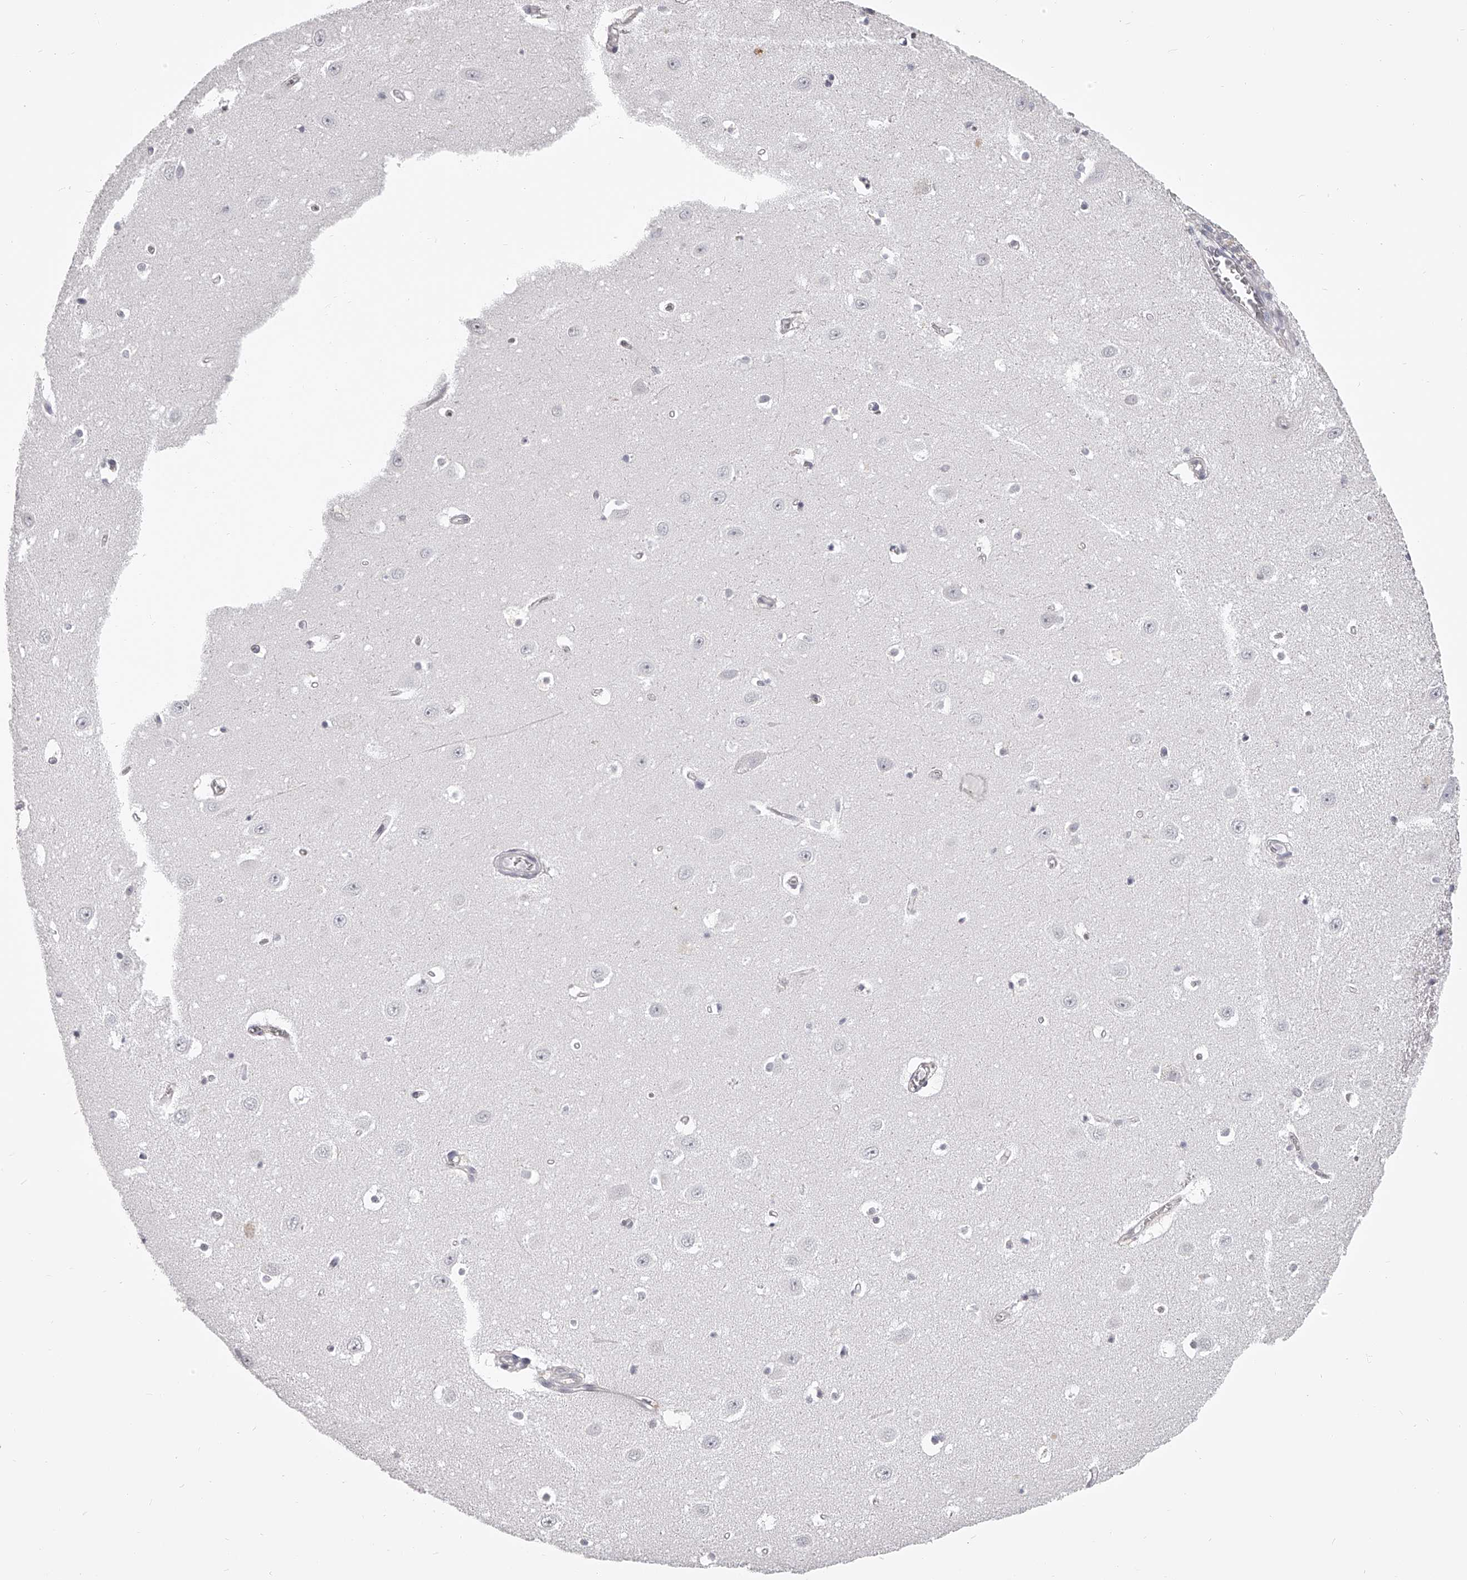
{"staining": {"intensity": "negative", "quantity": "none", "location": "none"}, "tissue": "hippocampus", "cell_type": "Glial cells", "image_type": "normal", "snomed": [{"axis": "morphology", "description": "Normal tissue, NOS"}, {"axis": "topography", "description": "Hippocampus"}], "caption": "Immunohistochemistry (IHC) of benign hippocampus displays no staining in glial cells. The staining is performed using DAB brown chromogen with nuclei counter-stained in using hematoxylin.", "gene": "DMRT1", "patient": {"sex": "female", "age": 64}}